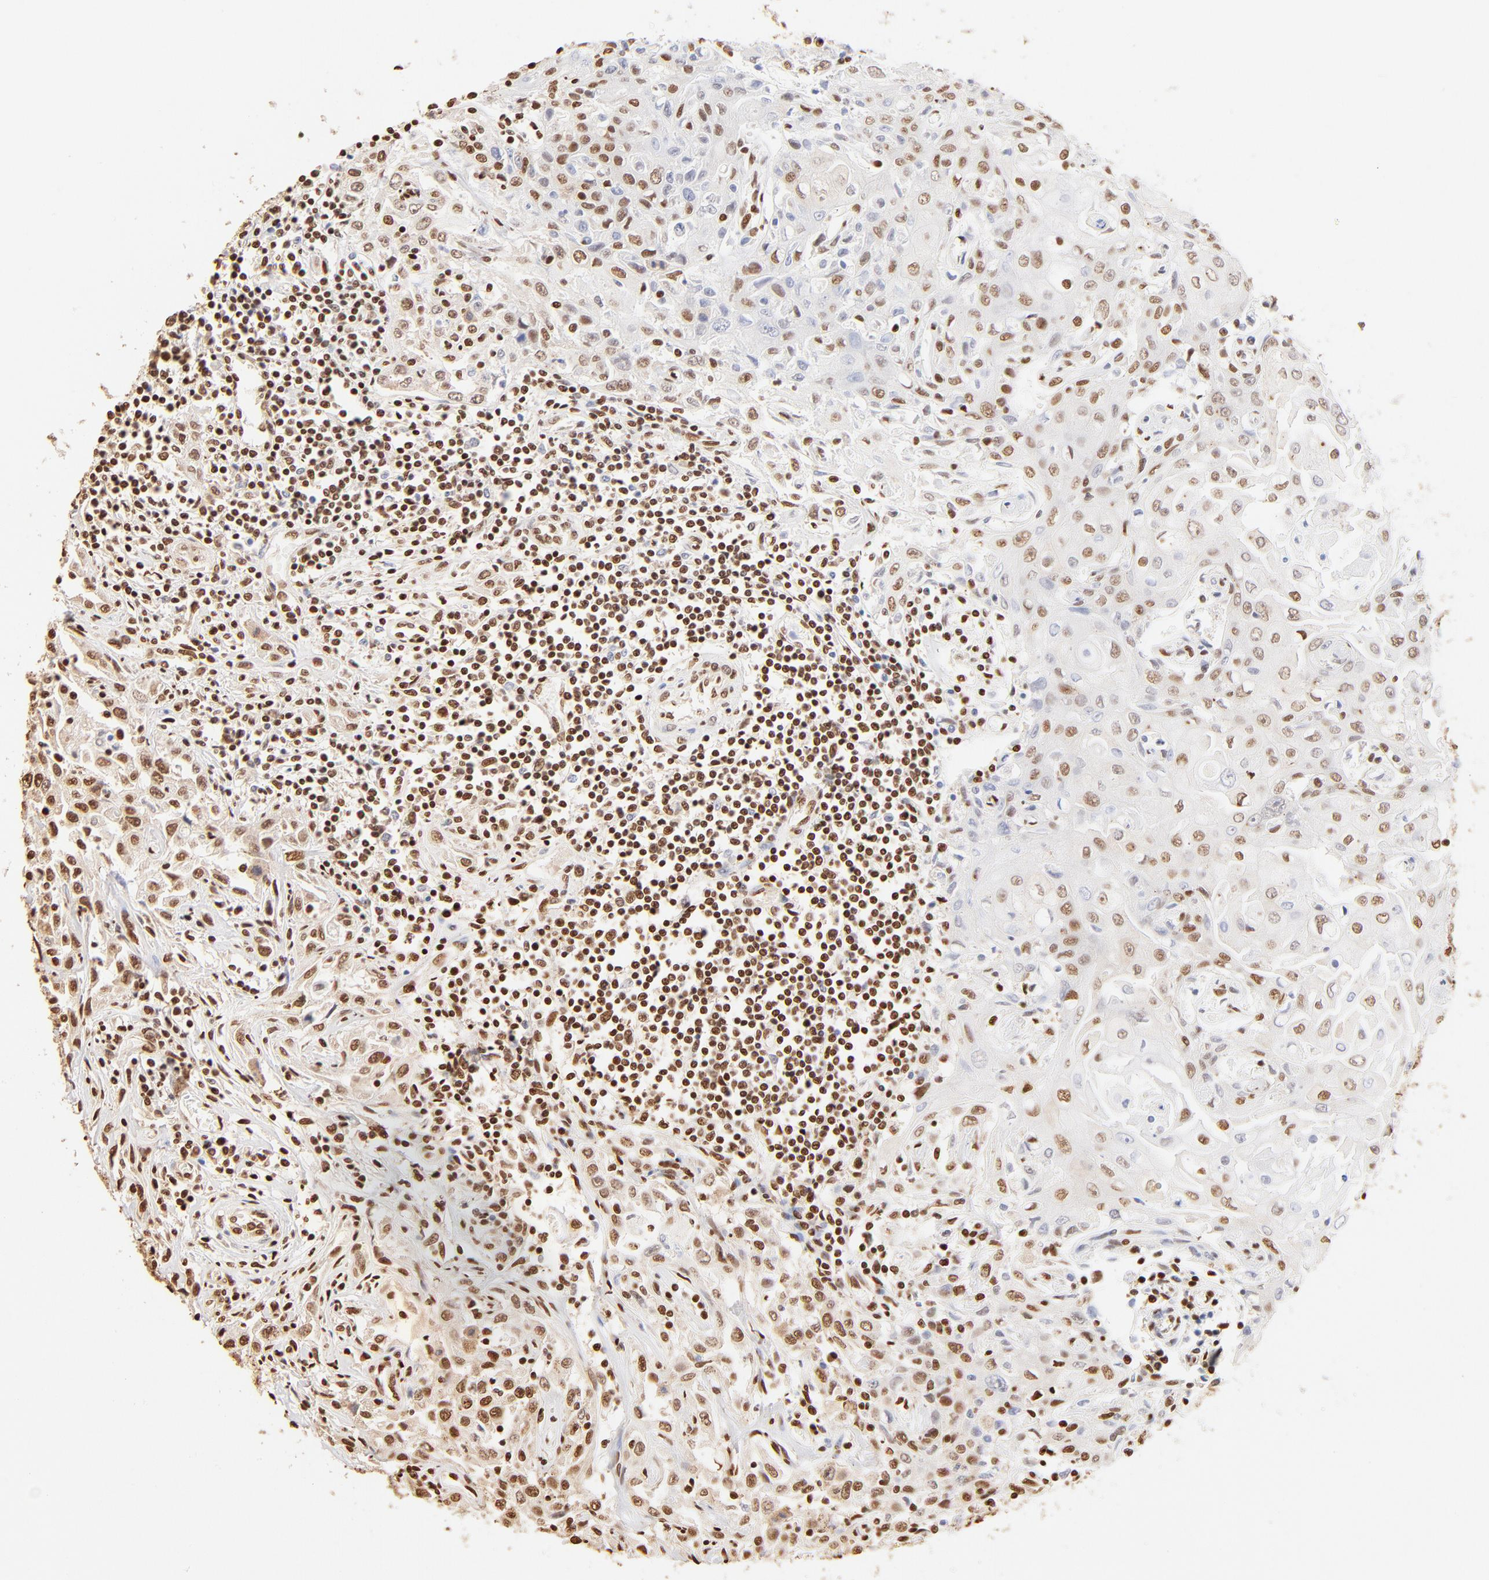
{"staining": {"intensity": "moderate", "quantity": "25%-75%", "location": "cytoplasmic/membranous,nuclear"}, "tissue": "head and neck cancer", "cell_type": "Tumor cells", "image_type": "cancer", "snomed": [{"axis": "morphology", "description": "Squamous cell carcinoma, NOS"}, {"axis": "topography", "description": "Oral tissue"}, {"axis": "topography", "description": "Head-Neck"}], "caption": "There is medium levels of moderate cytoplasmic/membranous and nuclear positivity in tumor cells of head and neck cancer, as demonstrated by immunohistochemical staining (brown color).", "gene": "ZNF540", "patient": {"sex": "female", "age": 76}}